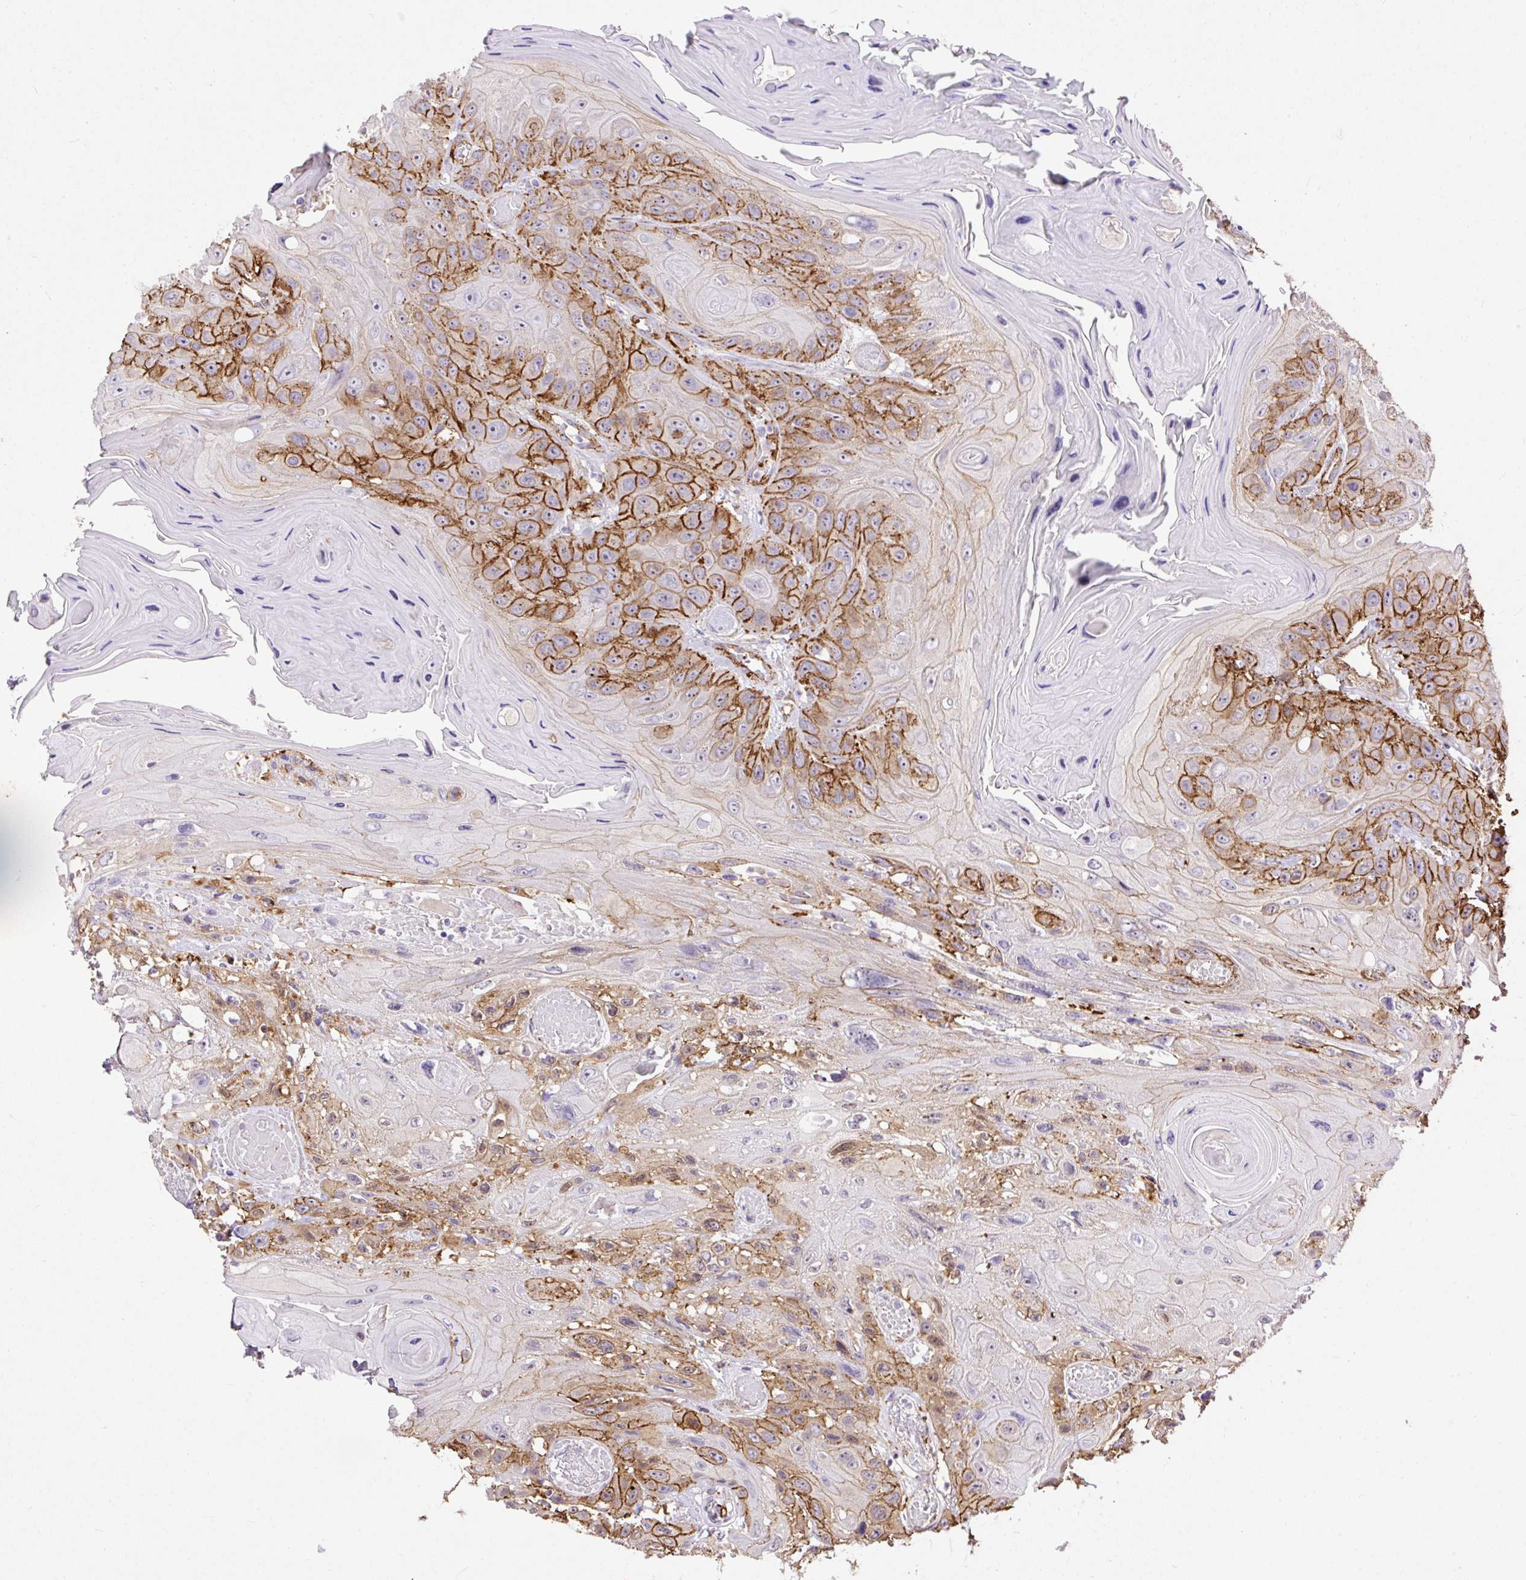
{"staining": {"intensity": "strong", "quantity": ">75%", "location": "cytoplasmic/membranous"}, "tissue": "head and neck cancer", "cell_type": "Tumor cells", "image_type": "cancer", "snomed": [{"axis": "morphology", "description": "Squamous cell carcinoma, NOS"}, {"axis": "topography", "description": "Head-Neck"}], "caption": "Tumor cells show high levels of strong cytoplasmic/membranous staining in about >75% of cells in human head and neck cancer.", "gene": "MAGEB16", "patient": {"sex": "female", "age": 59}}